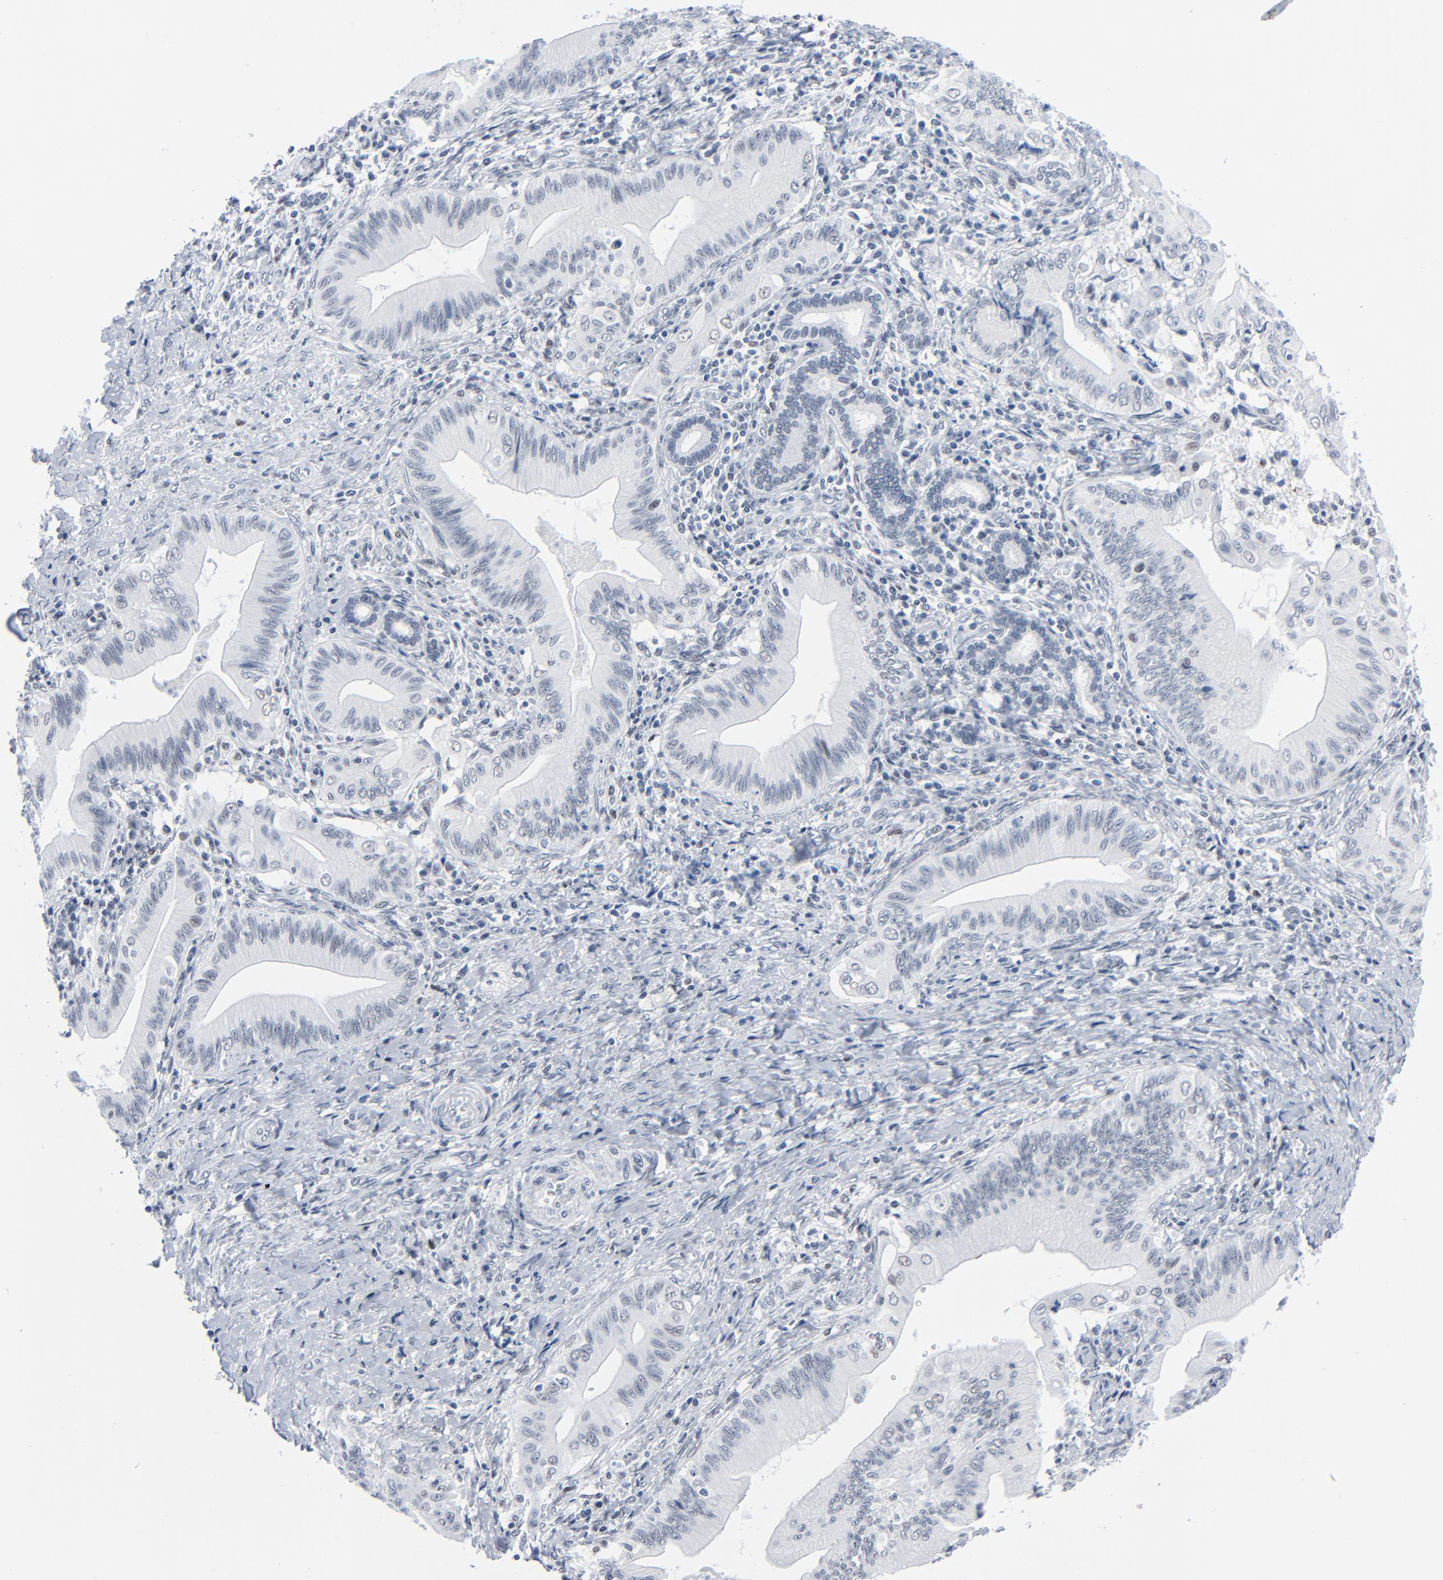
{"staining": {"intensity": "negative", "quantity": "none", "location": "none"}, "tissue": "liver cancer", "cell_type": "Tumor cells", "image_type": "cancer", "snomed": [{"axis": "morphology", "description": "Cholangiocarcinoma"}, {"axis": "topography", "description": "Liver"}], "caption": "Immunohistochemical staining of liver cancer displays no significant staining in tumor cells.", "gene": "SIRT1", "patient": {"sex": "male", "age": 58}}